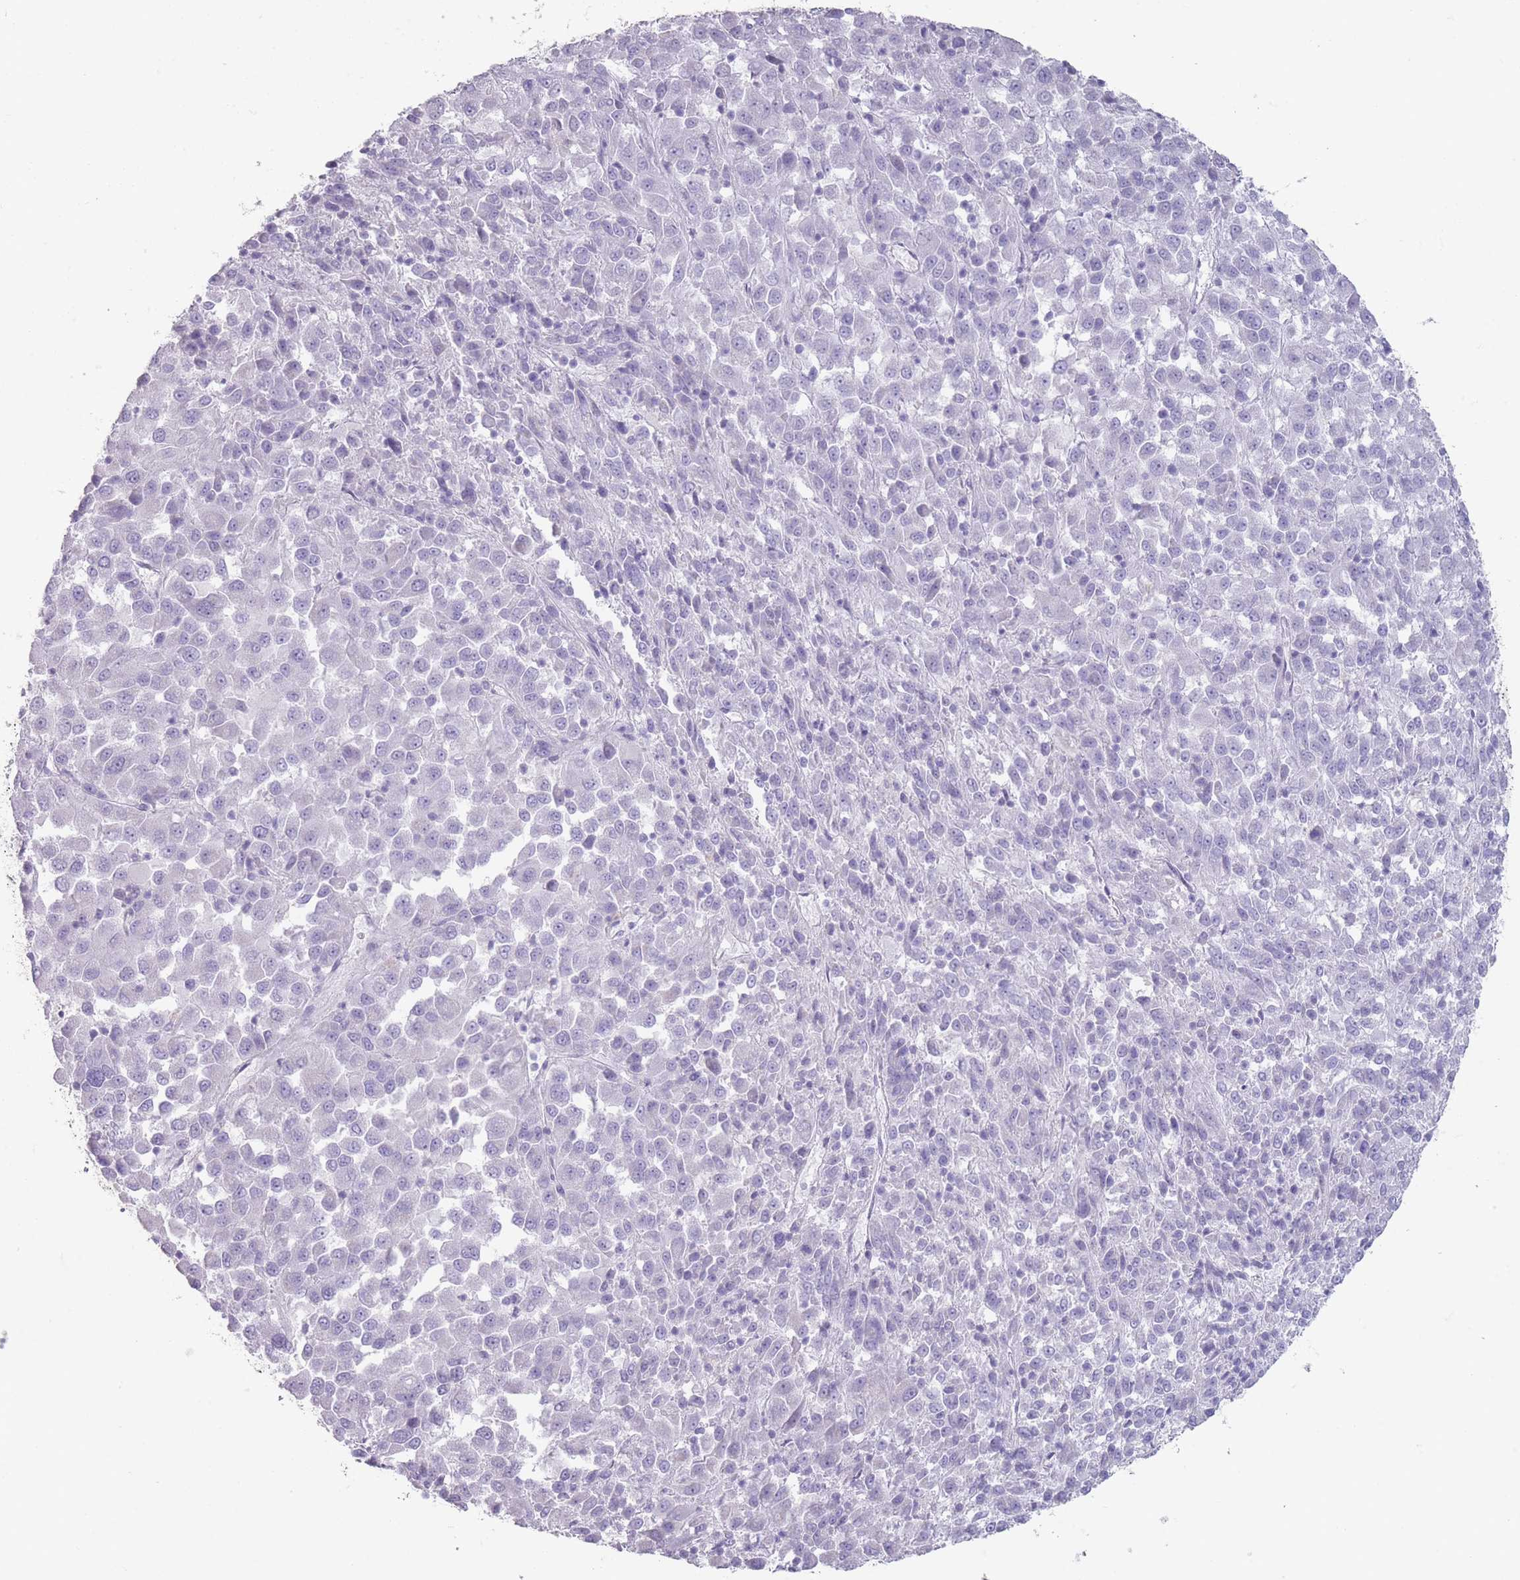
{"staining": {"intensity": "negative", "quantity": "none", "location": "none"}, "tissue": "melanoma", "cell_type": "Tumor cells", "image_type": "cancer", "snomed": [{"axis": "morphology", "description": "Malignant melanoma, Metastatic site"}, {"axis": "topography", "description": "Lung"}], "caption": "IHC of melanoma reveals no positivity in tumor cells.", "gene": "RHBG", "patient": {"sex": "male", "age": 64}}